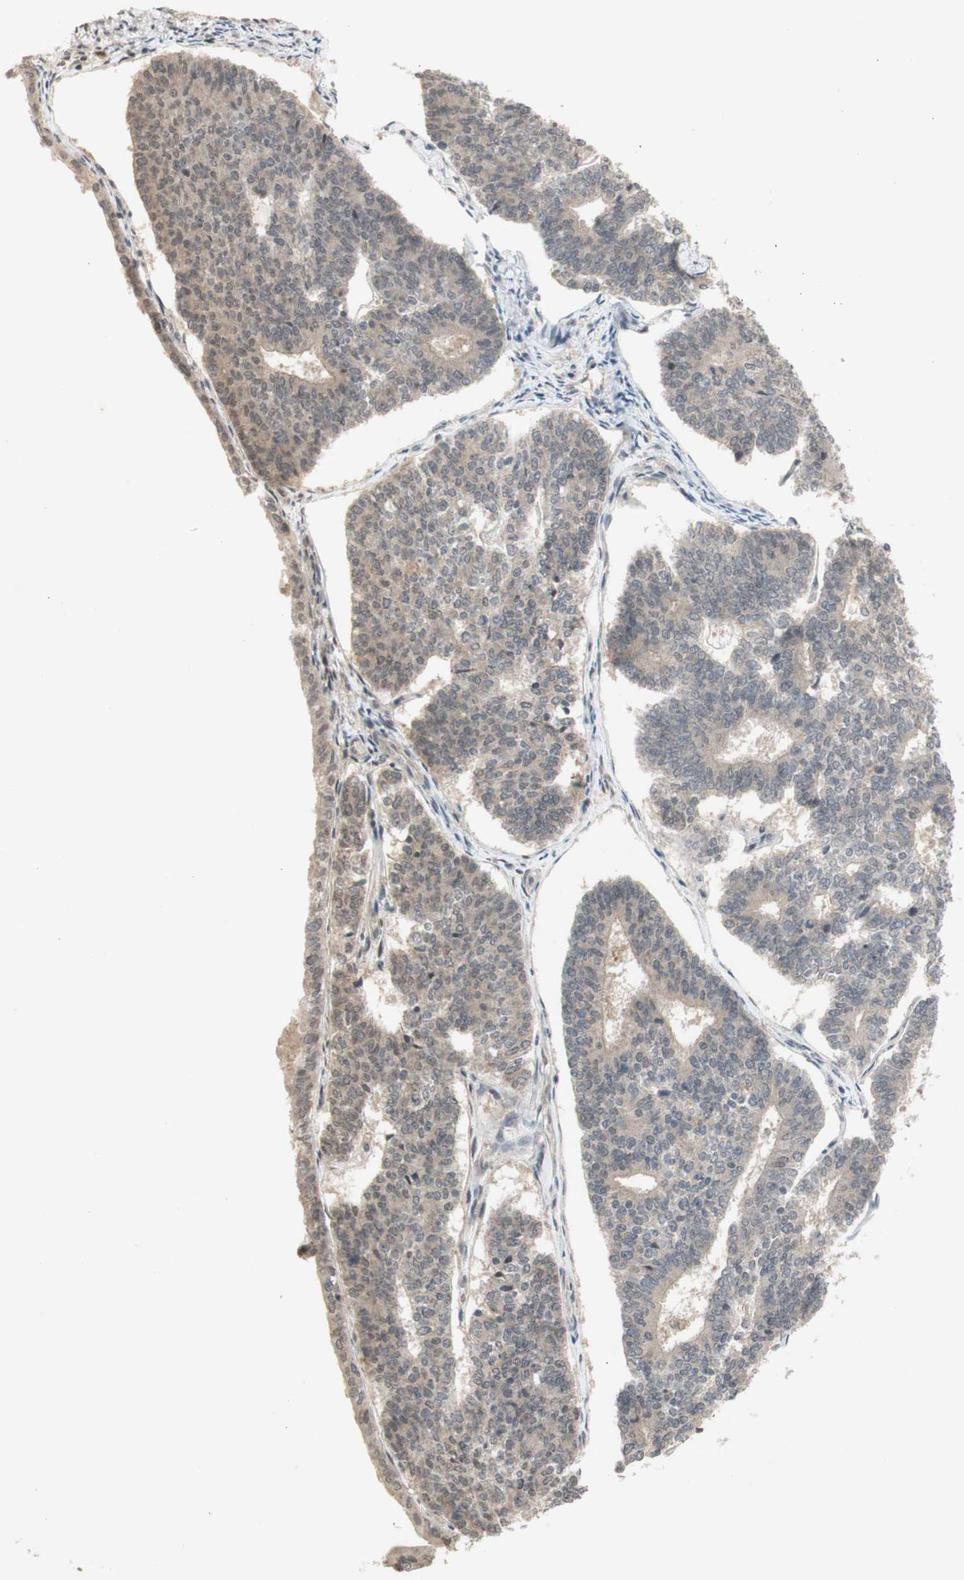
{"staining": {"intensity": "weak", "quantity": ">75%", "location": "cytoplasmic/membranous"}, "tissue": "endometrial cancer", "cell_type": "Tumor cells", "image_type": "cancer", "snomed": [{"axis": "morphology", "description": "Adenocarcinoma, NOS"}, {"axis": "topography", "description": "Endometrium"}], "caption": "Brown immunohistochemical staining in adenocarcinoma (endometrial) exhibits weak cytoplasmic/membranous positivity in approximately >75% of tumor cells. The protein of interest is shown in brown color, while the nuclei are stained blue.", "gene": "GLI1", "patient": {"sex": "female", "age": 70}}